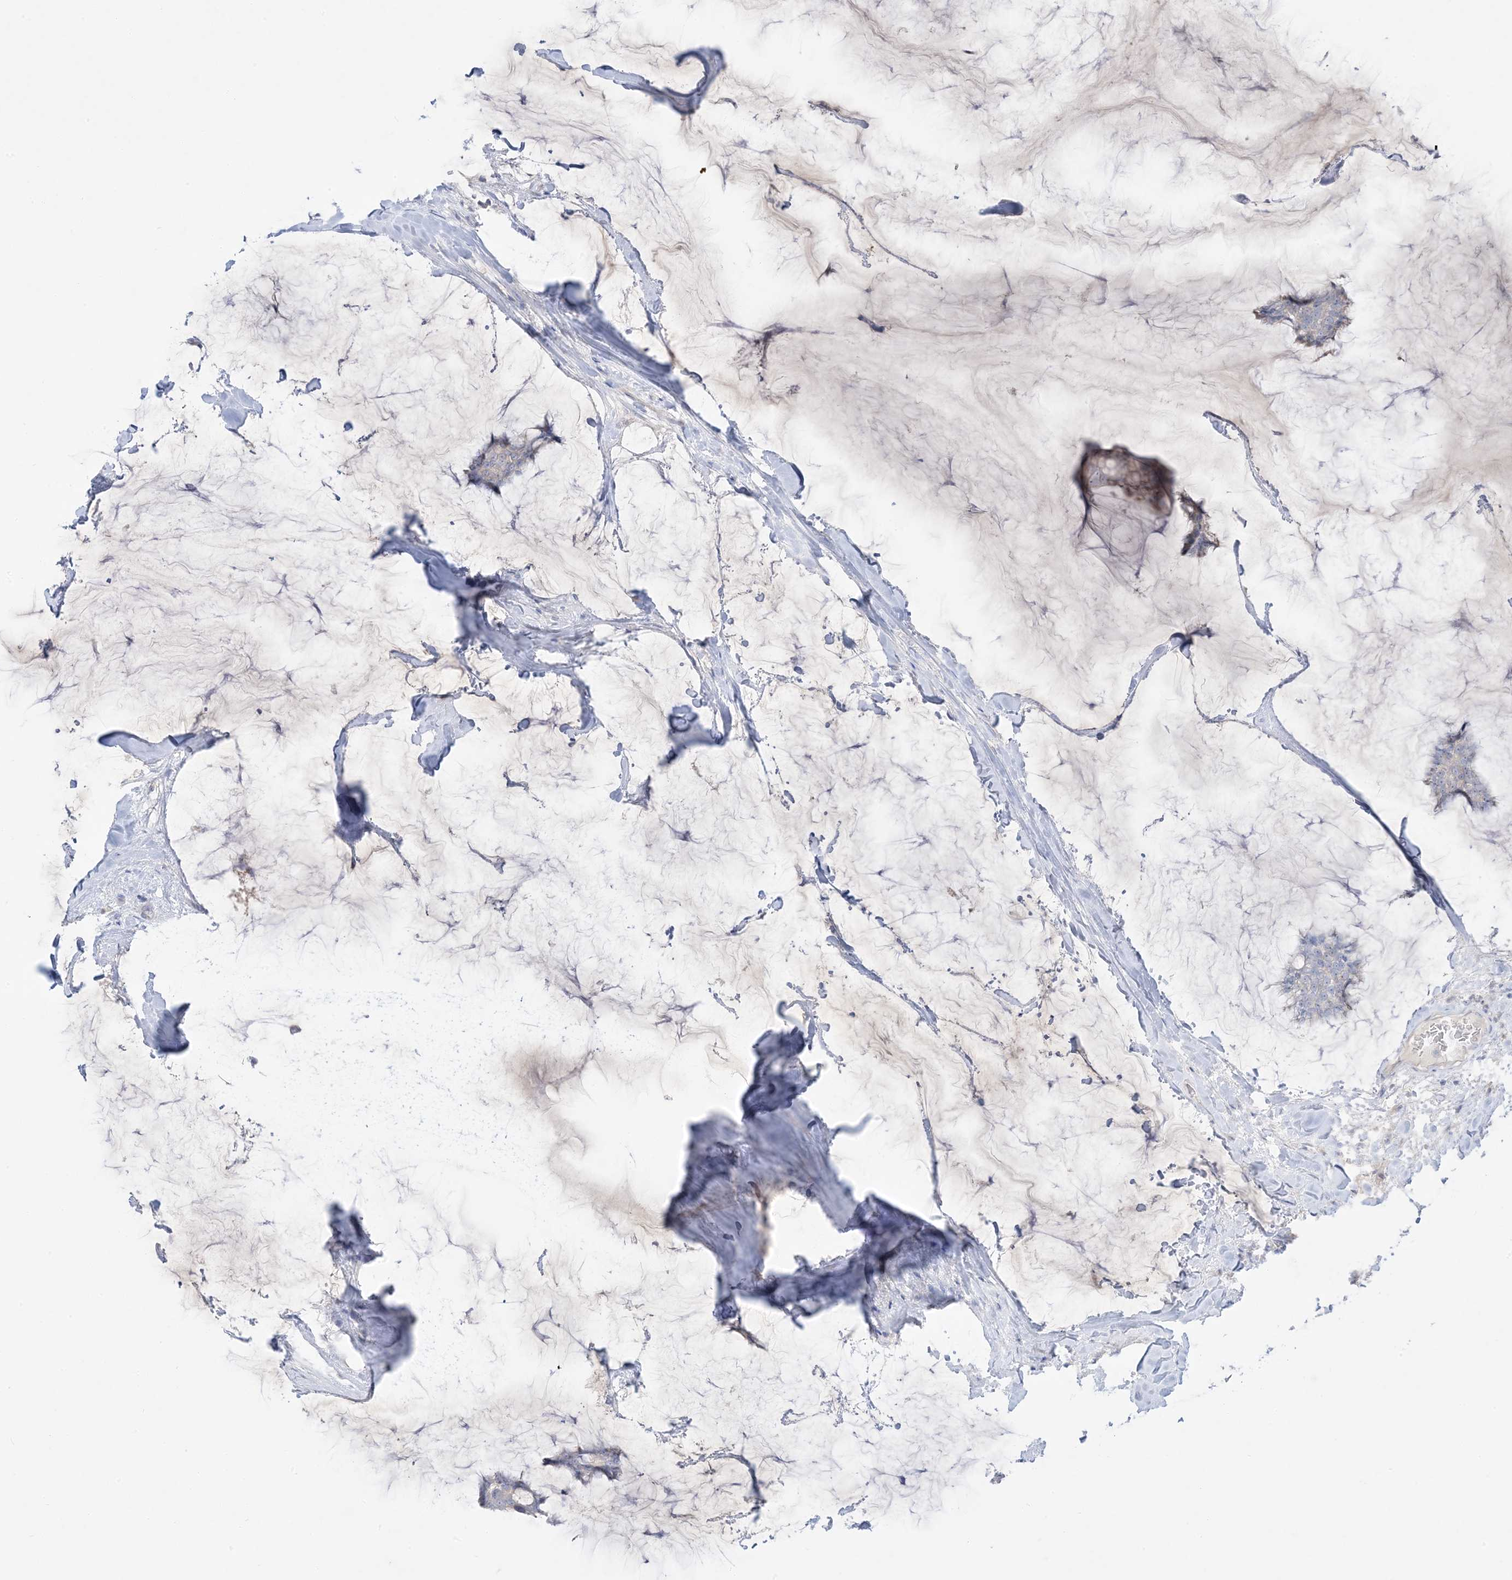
{"staining": {"intensity": "negative", "quantity": "none", "location": "none"}, "tissue": "breast cancer", "cell_type": "Tumor cells", "image_type": "cancer", "snomed": [{"axis": "morphology", "description": "Duct carcinoma"}, {"axis": "topography", "description": "Breast"}], "caption": "Photomicrograph shows no protein staining in tumor cells of breast cancer tissue.", "gene": "FAM184A", "patient": {"sex": "female", "age": 93}}